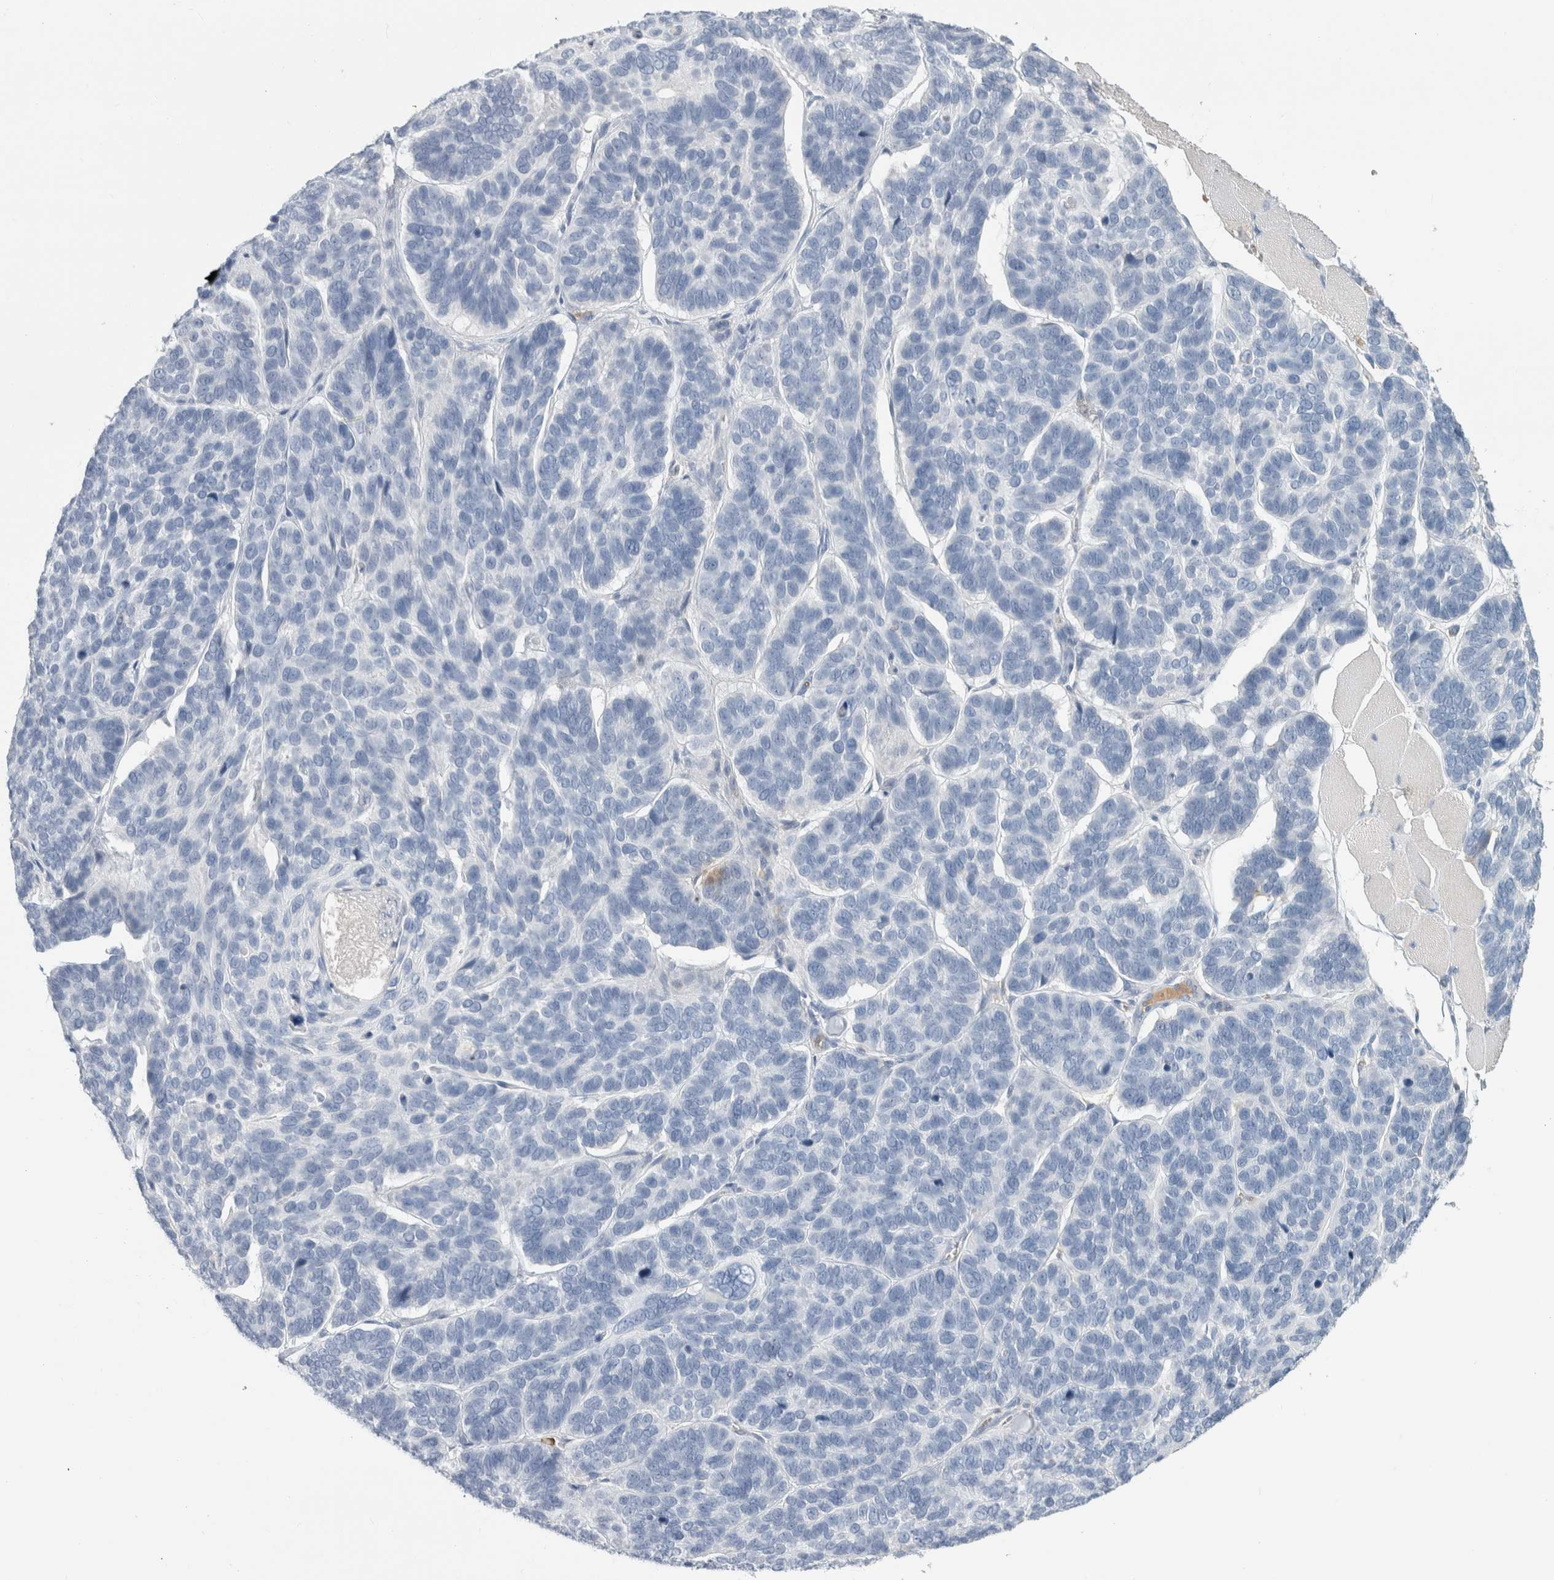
{"staining": {"intensity": "negative", "quantity": "none", "location": "none"}, "tissue": "skin cancer", "cell_type": "Tumor cells", "image_type": "cancer", "snomed": [{"axis": "morphology", "description": "Basal cell carcinoma"}, {"axis": "topography", "description": "Skin"}], "caption": "This is an immunohistochemistry (IHC) image of human basal cell carcinoma (skin). There is no expression in tumor cells.", "gene": "CA1", "patient": {"sex": "male", "age": 62}}